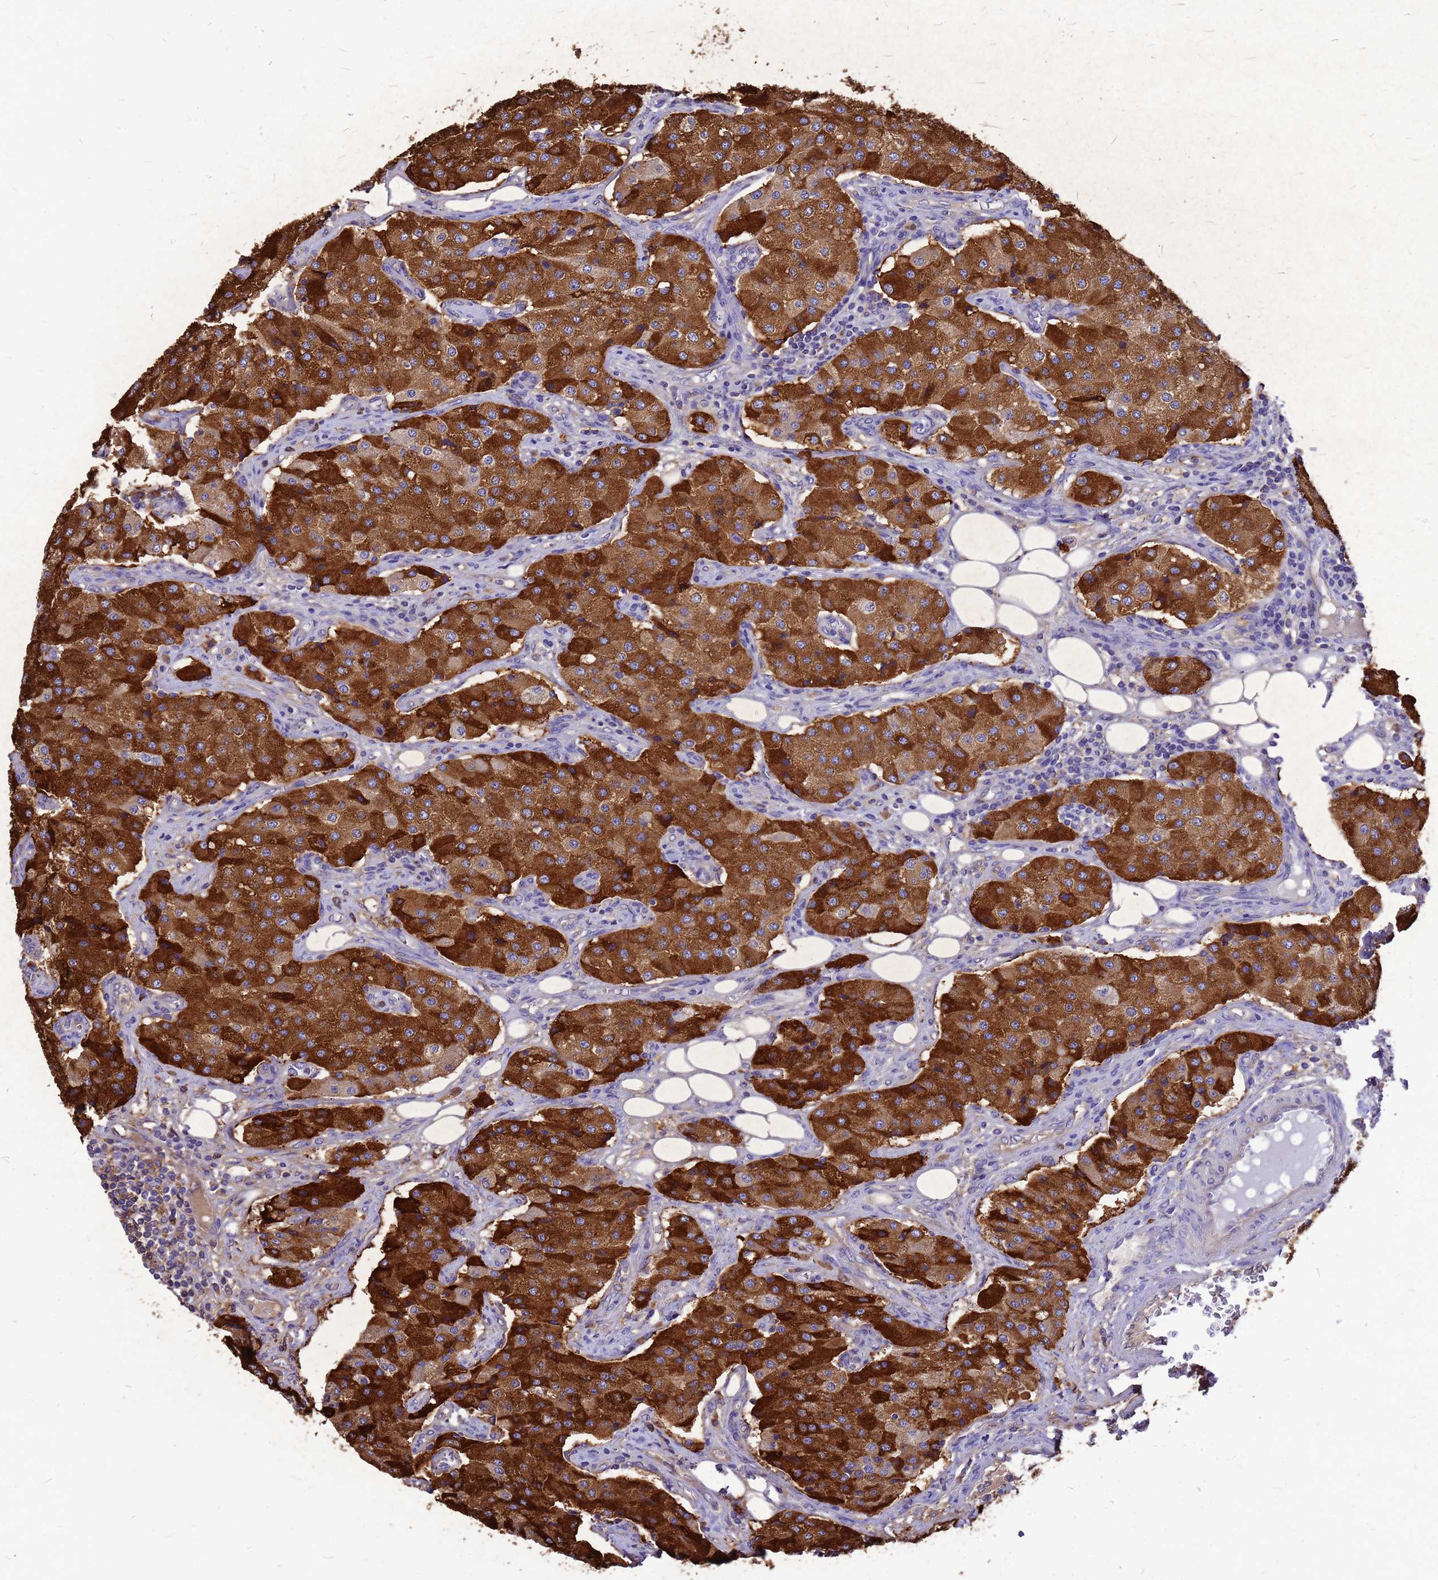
{"staining": {"intensity": "strong", "quantity": ">75%", "location": "cytoplasmic/membranous"}, "tissue": "carcinoid", "cell_type": "Tumor cells", "image_type": "cancer", "snomed": [{"axis": "morphology", "description": "Carcinoid, malignant, NOS"}, {"axis": "topography", "description": "Colon"}], "caption": "About >75% of tumor cells in human carcinoid demonstrate strong cytoplasmic/membranous protein expression as visualized by brown immunohistochemical staining.", "gene": "GID4", "patient": {"sex": "female", "age": 52}}